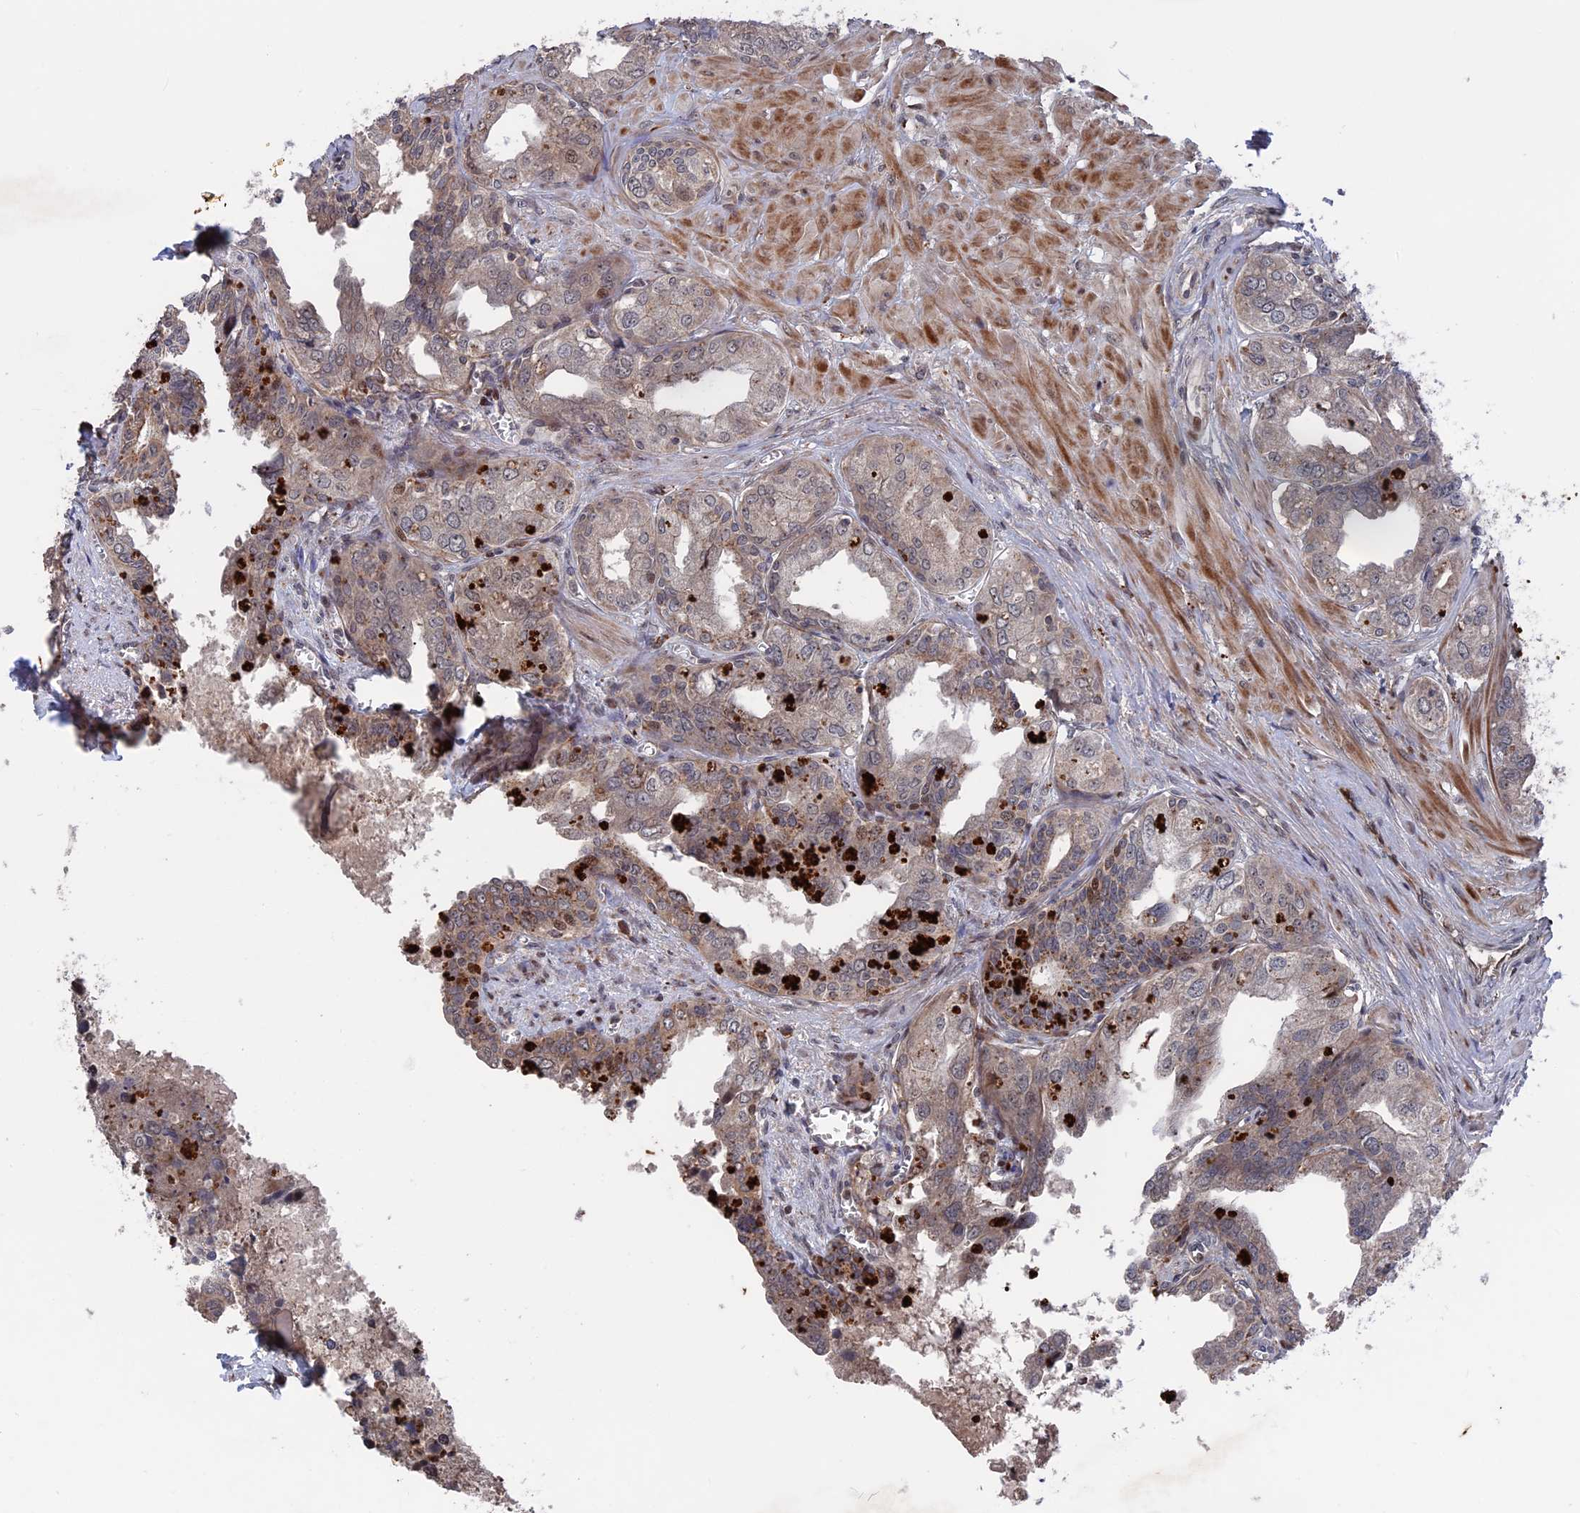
{"staining": {"intensity": "weak", "quantity": "25%-75%", "location": "cytoplasmic/membranous"}, "tissue": "seminal vesicle", "cell_type": "Glandular cells", "image_type": "normal", "snomed": [{"axis": "morphology", "description": "Normal tissue, NOS"}, {"axis": "topography", "description": "Seminal veicle"}], "caption": "Protein staining of benign seminal vesicle exhibits weak cytoplasmic/membranous expression in about 25%-75% of glandular cells. (DAB (3,3'-diaminobenzidine) IHC, brown staining for protein, blue staining for nuclei).", "gene": "PLA2G15", "patient": {"sex": "male", "age": 67}}